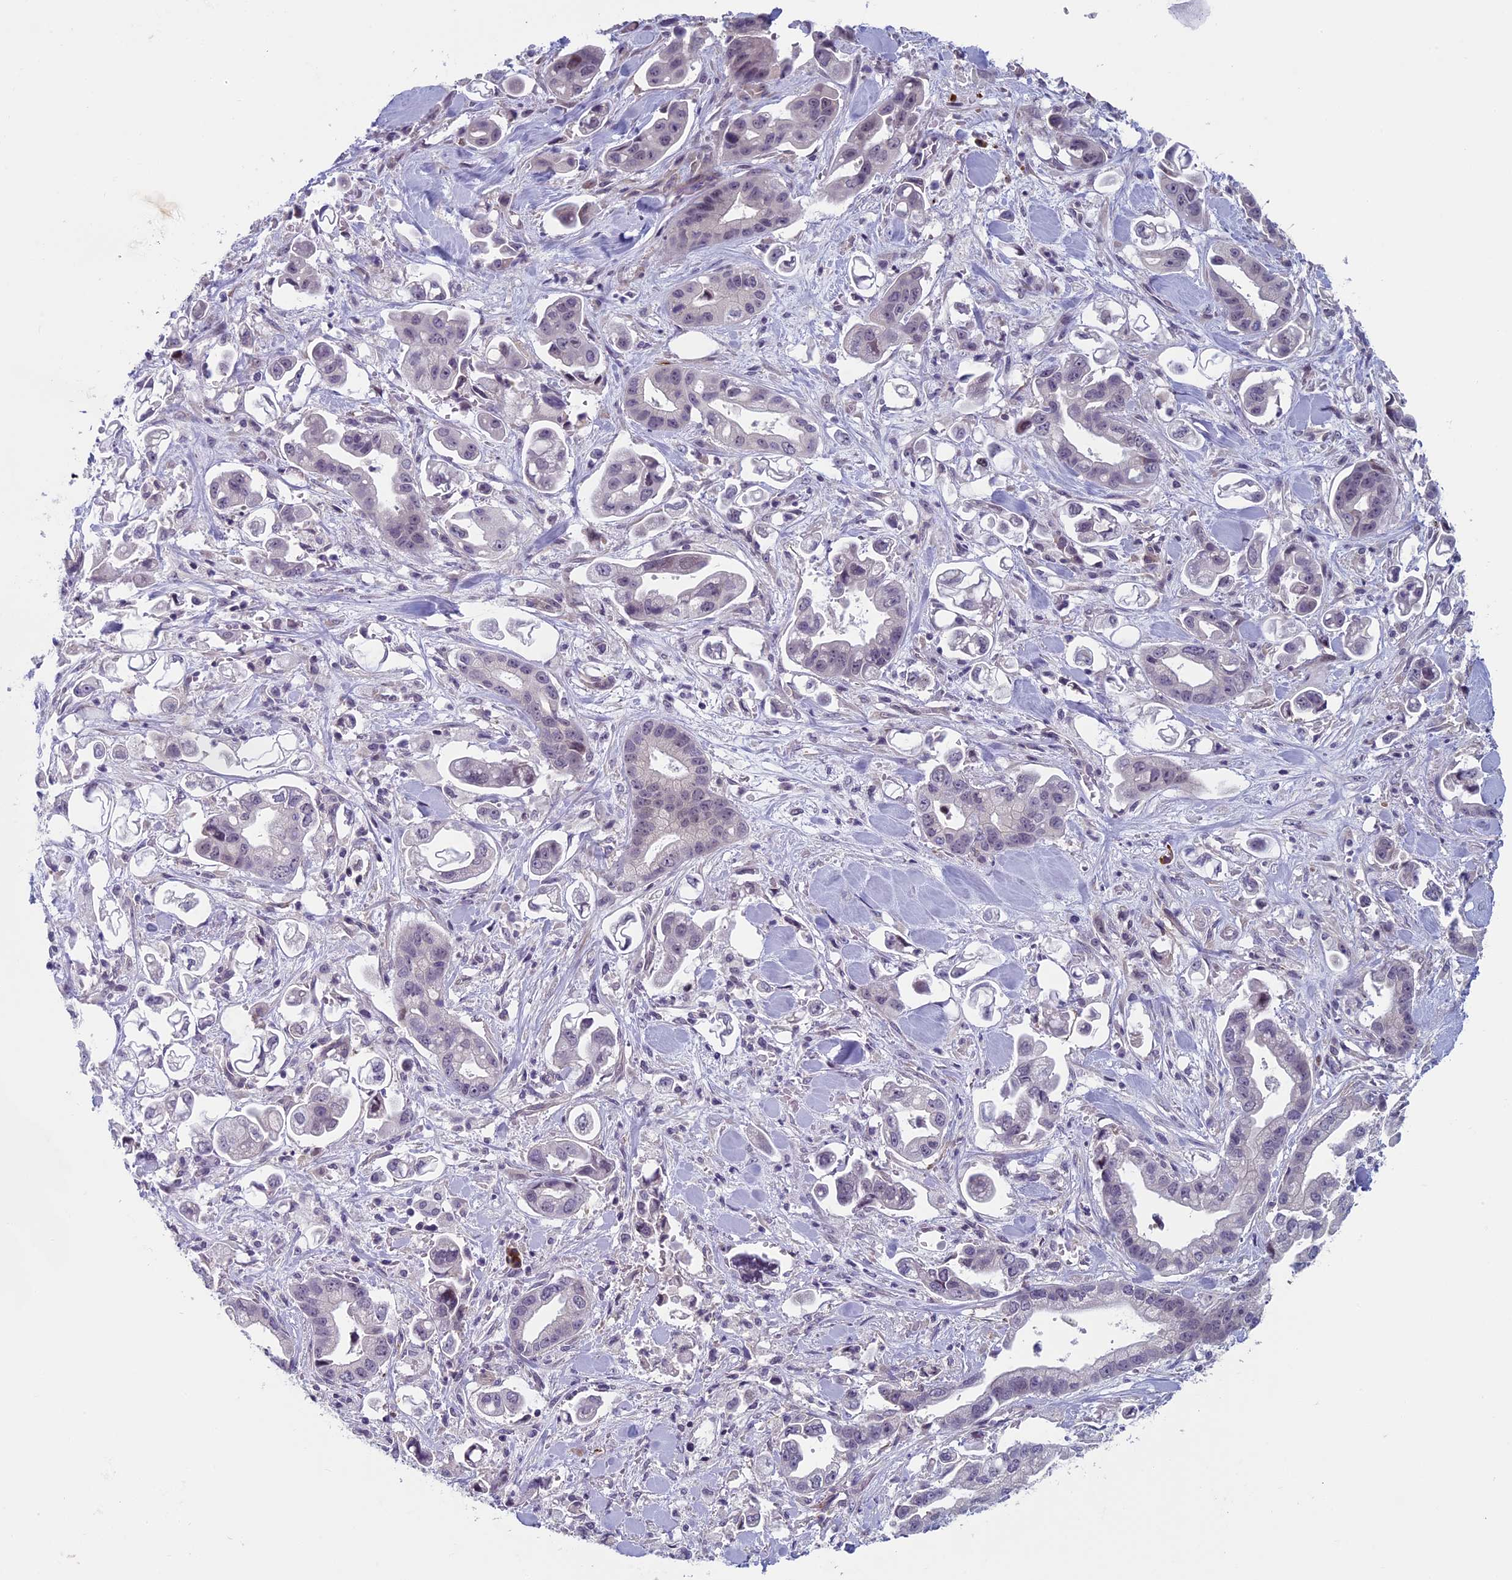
{"staining": {"intensity": "negative", "quantity": "none", "location": "none"}, "tissue": "stomach cancer", "cell_type": "Tumor cells", "image_type": "cancer", "snomed": [{"axis": "morphology", "description": "Adenocarcinoma, NOS"}, {"axis": "topography", "description": "Stomach"}], "caption": "Protein analysis of stomach cancer reveals no significant staining in tumor cells.", "gene": "CNEP1R1", "patient": {"sex": "male", "age": 62}}